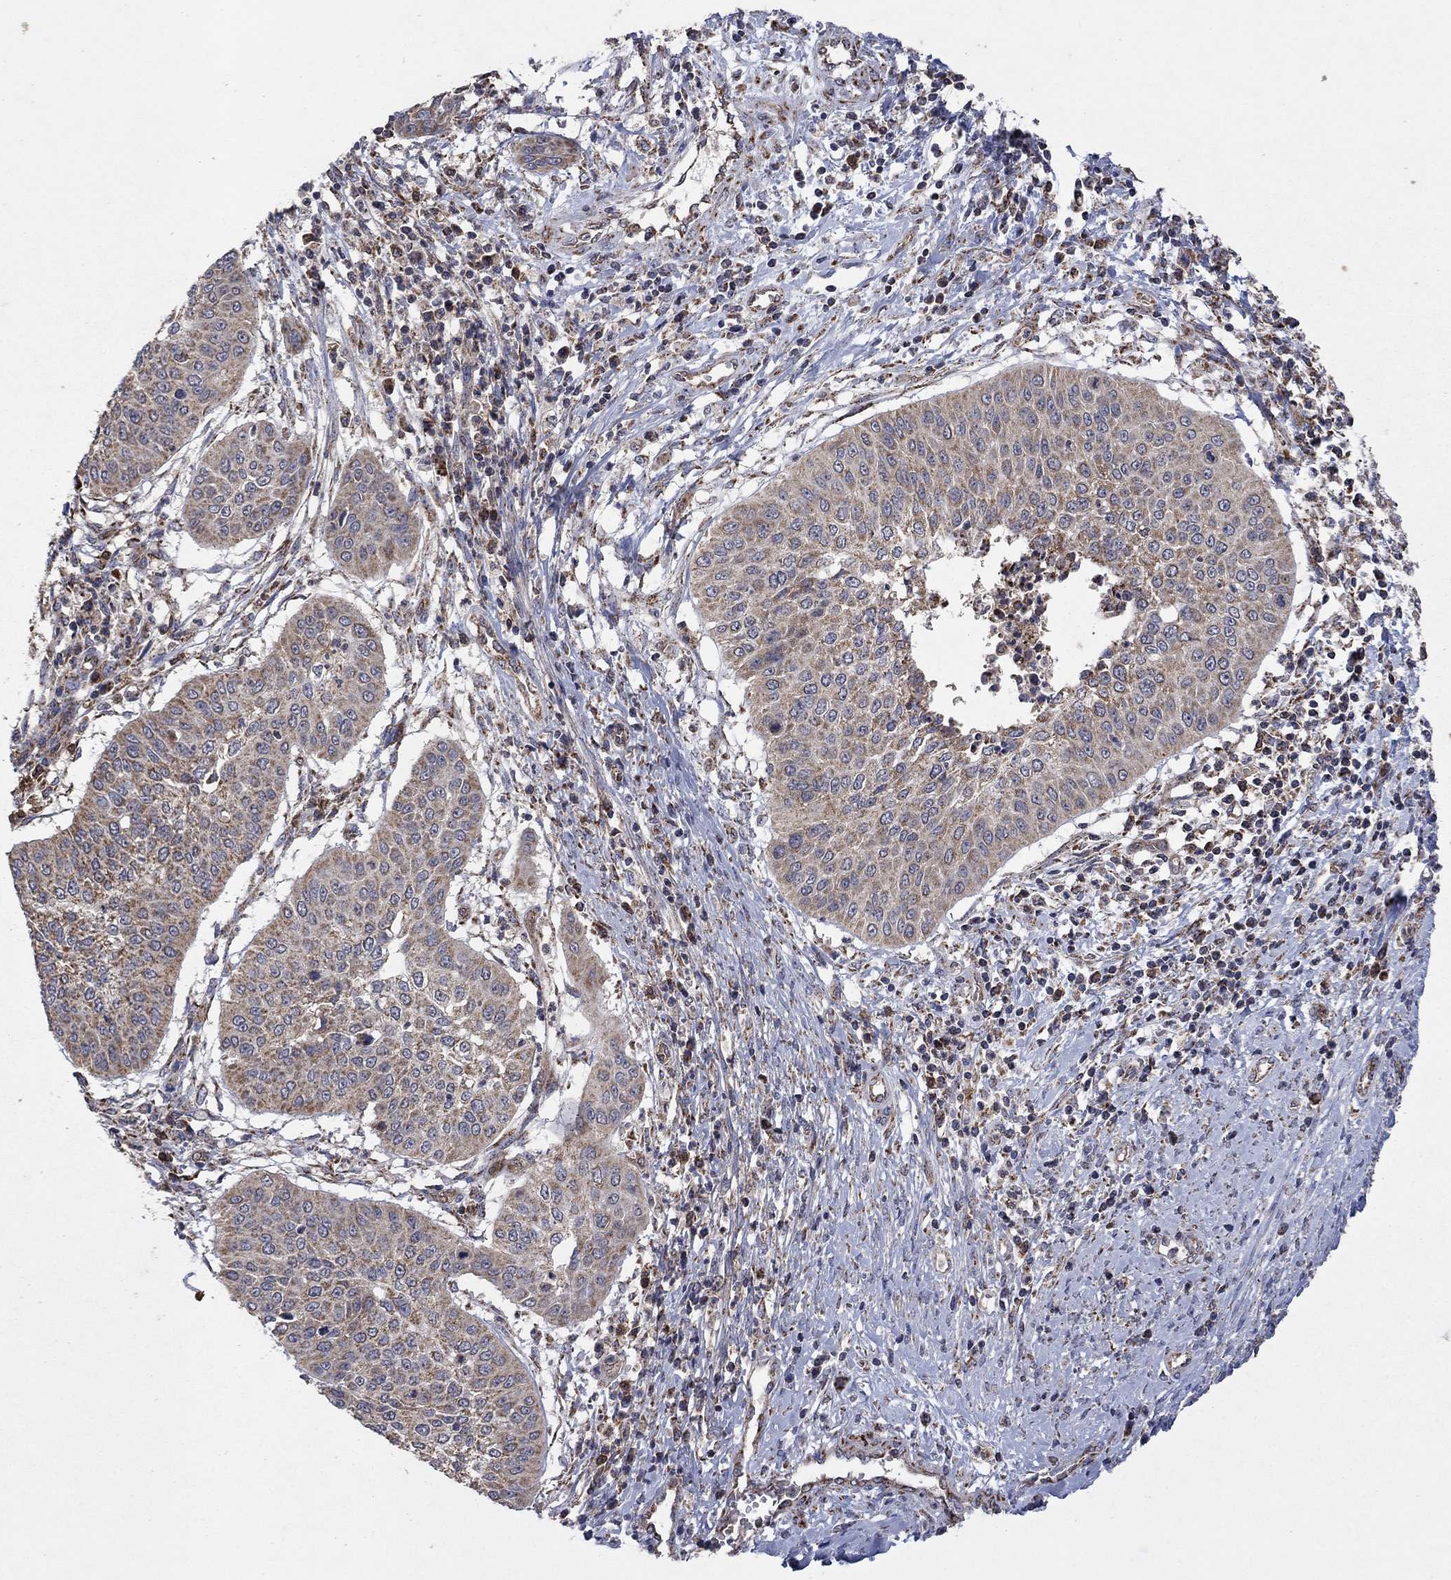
{"staining": {"intensity": "strong", "quantity": "25%-75%", "location": "cytoplasmic/membranous"}, "tissue": "cervical cancer", "cell_type": "Tumor cells", "image_type": "cancer", "snomed": [{"axis": "morphology", "description": "Normal tissue, NOS"}, {"axis": "morphology", "description": "Squamous cell carcinoma, NOS"}, {"axis": "topography", "description": "Cervix"}], "caption": "Squamous cell carcinoma (cervical) was stained to show a protein in brown. There is high levels of strong cytoplasmic/membranous staining in about 25%-75% of tumor cells.", "gene": "DPH1", "patient": {"sex": "female", "age": 39}}